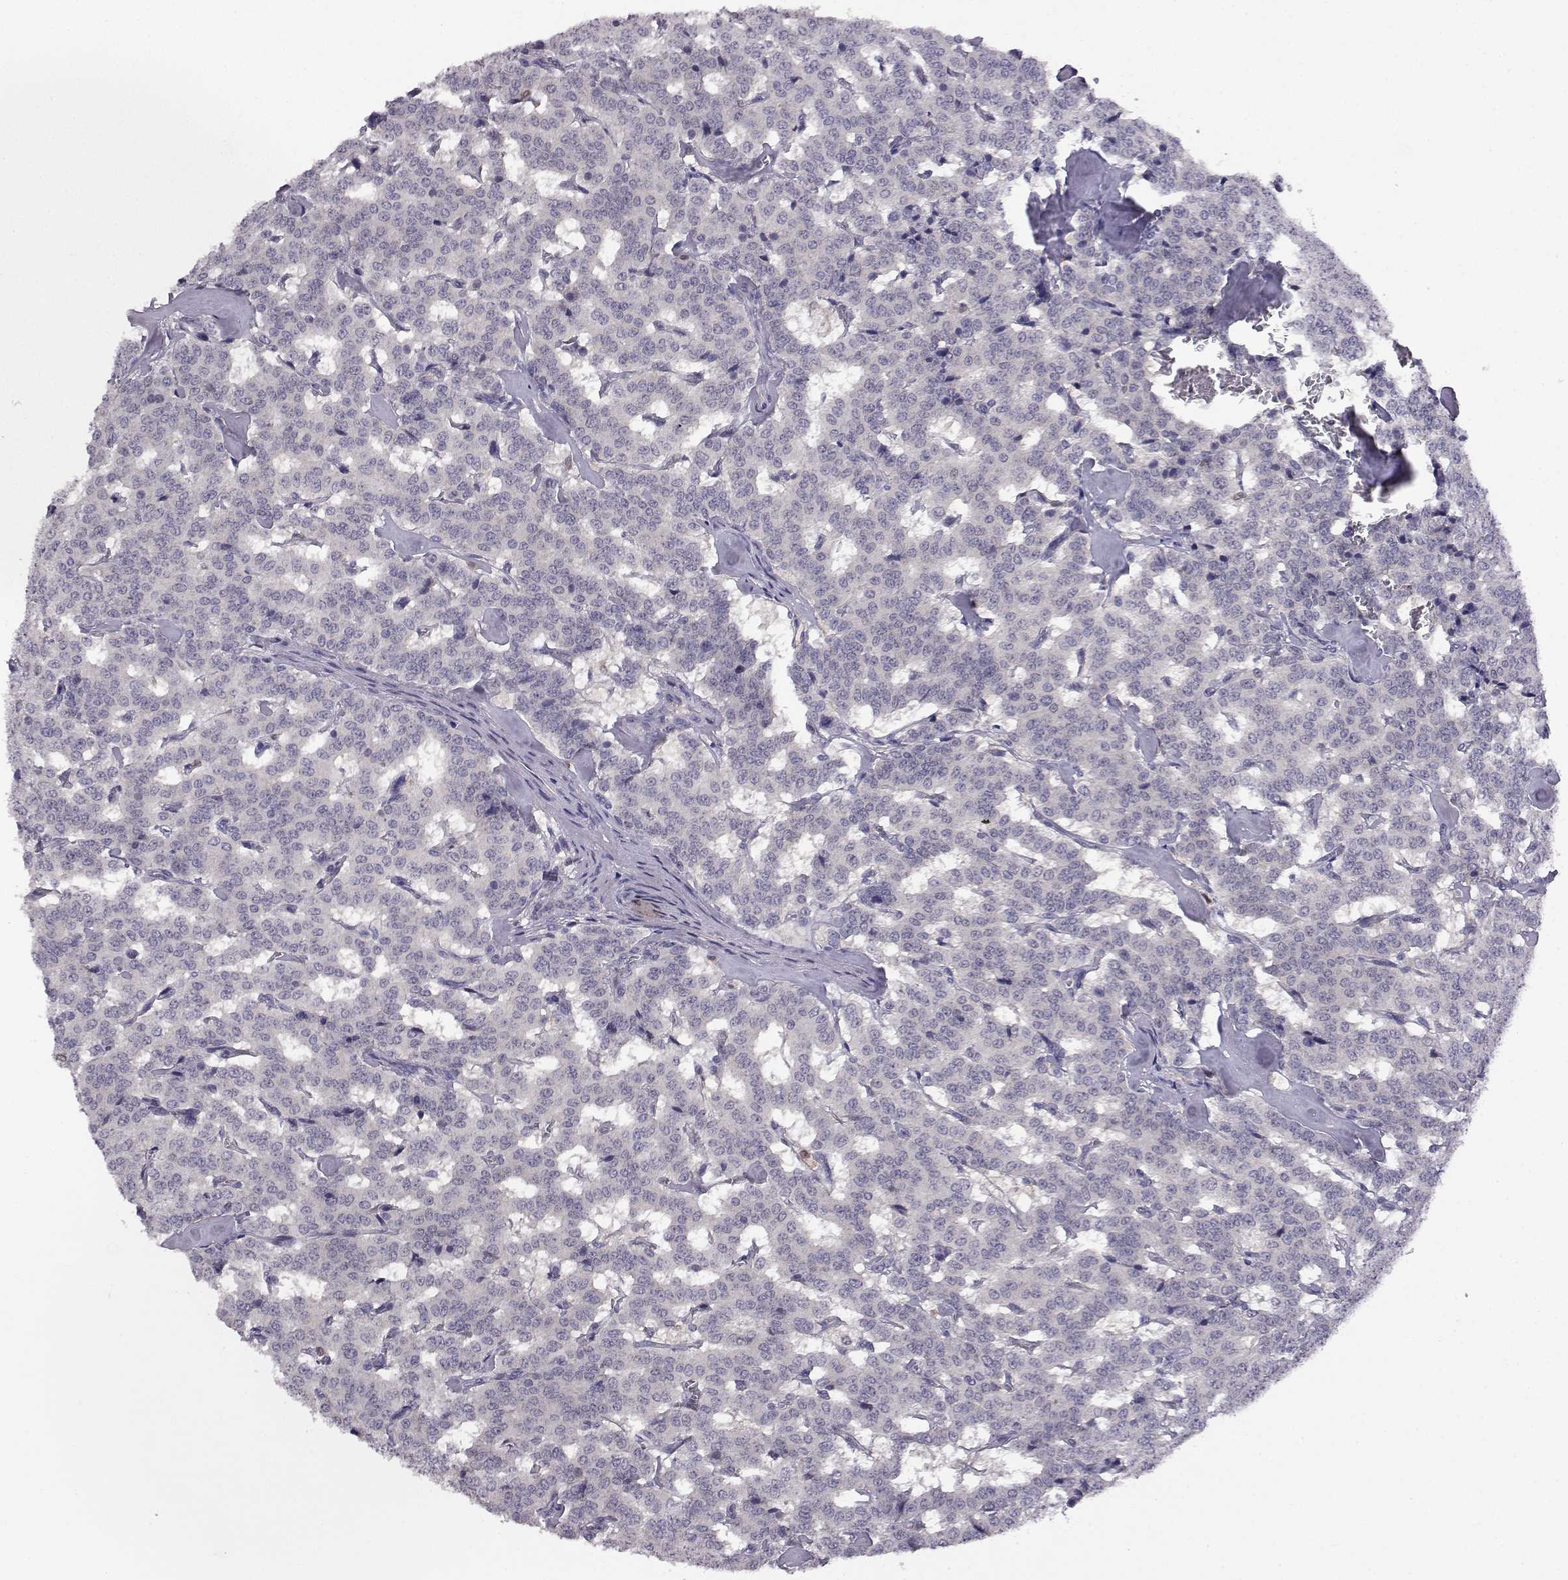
{"staining": {"intensity": "negative", "quantity": "none", "location": "none"}, "tissue": "carcinoid", "cell_type": "Tumor cells", "image_type": "cancer", "snomed": [{"axis": "morphology", "description": "Carcinoid, malignant, NOS"}, {"axis": "topography", "description": "Lung"}], "caption": "Tumor cells are negative for protein expression in human carcinoid (malignant).", "gene": "AKR1B1", "patient": {"sex": "female", "age": 46}}